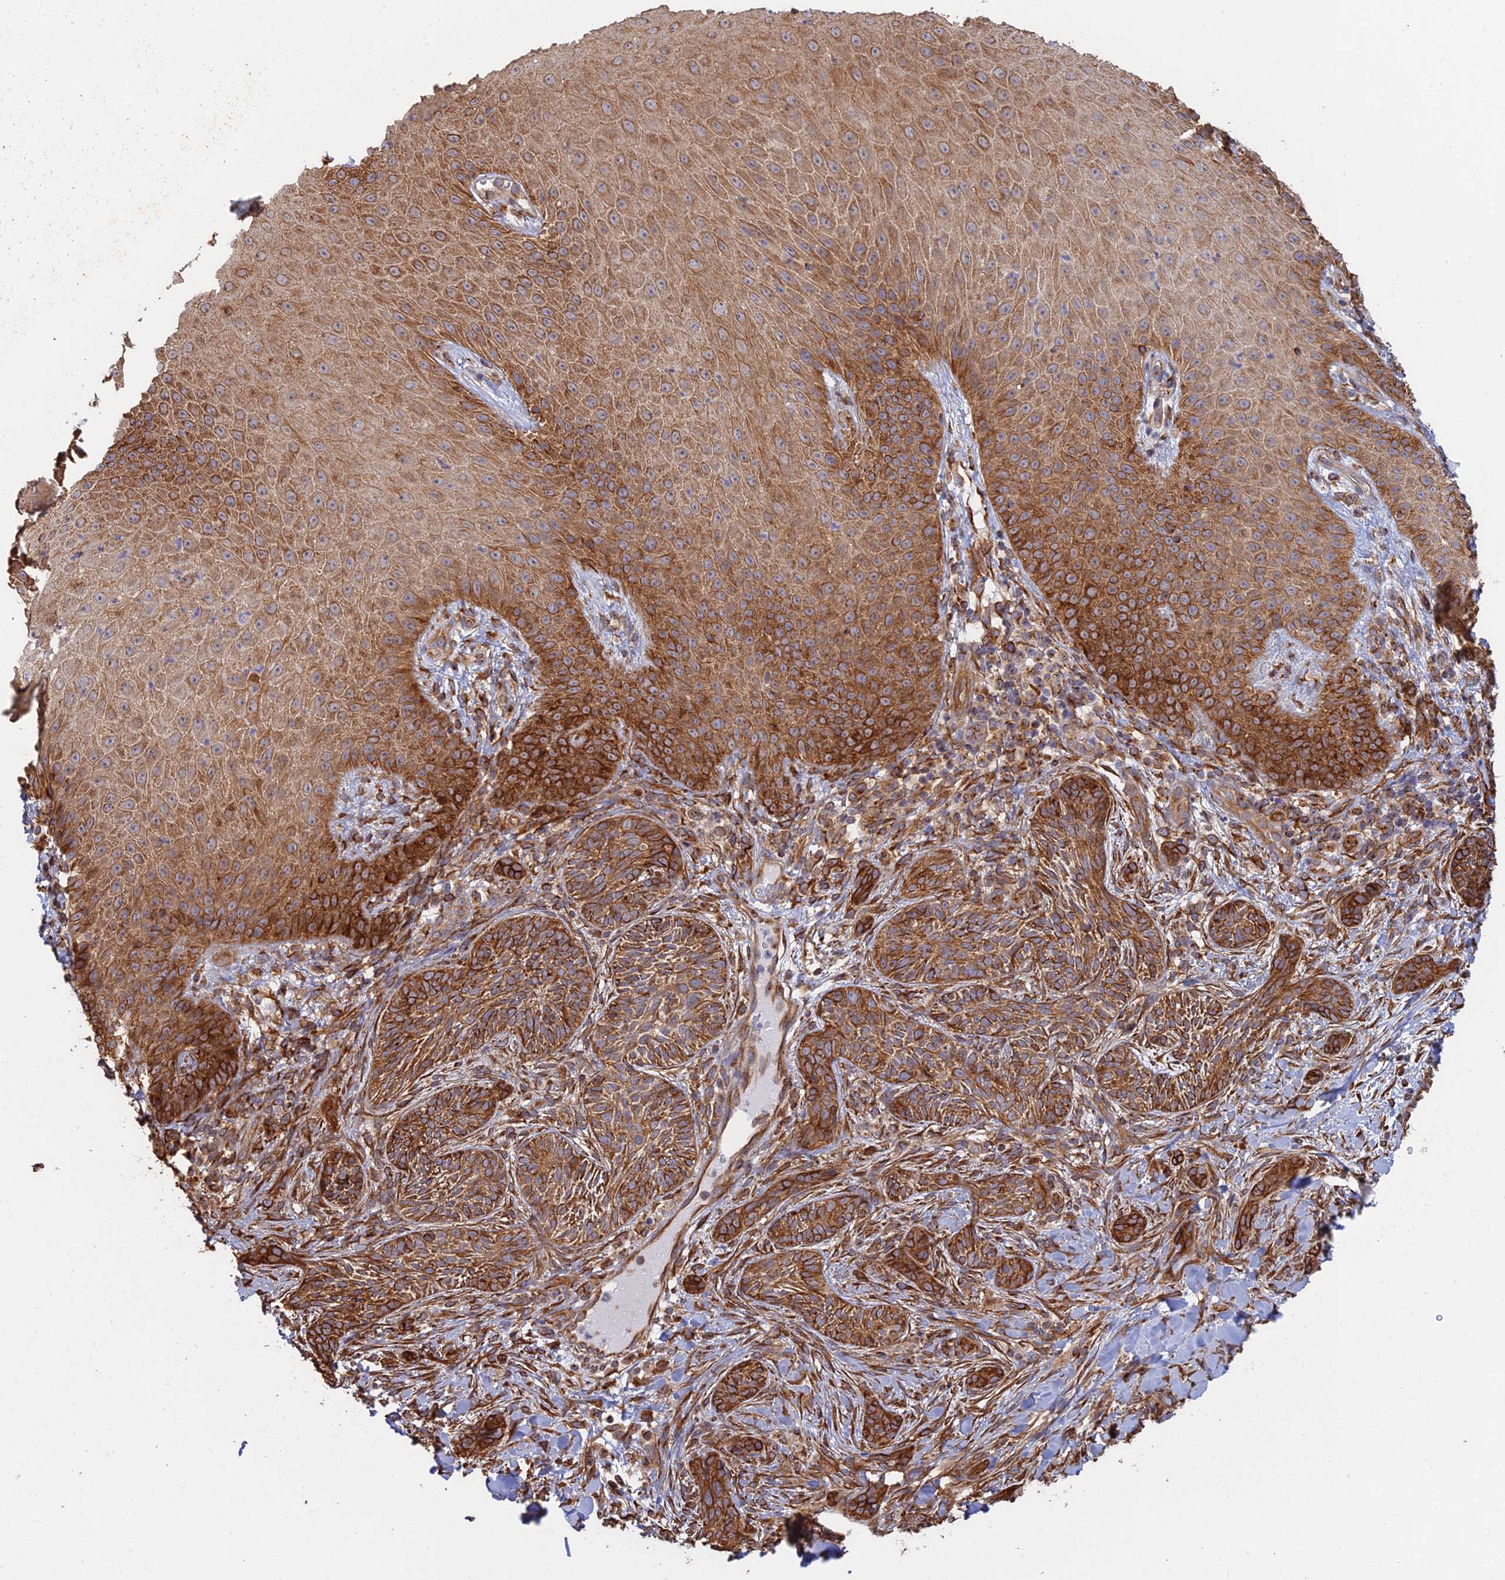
{"staining": {"intensity": "strong", "quantity": ">75%", "location": "cytoplasmic/membranous"}, "tissue": "skin", "cell_type": "Epidermal cells", "image_type": "normal", "snomed": [{"axis": "morphology", "description": "Normal tissue, NOS"}, {"axis": "morphology", "description": "Neoplasm, malignant, NOS"}, {"axis": "topography", "description": "Anal"}], "caption": "Brown immunohistochemical staining in unremarkable skin shows strong cytoplasmic/membranous expression in about >75% of epidermal cells.", "gene": "WBP11", "patient": {"sex": "male", "age": 47}}